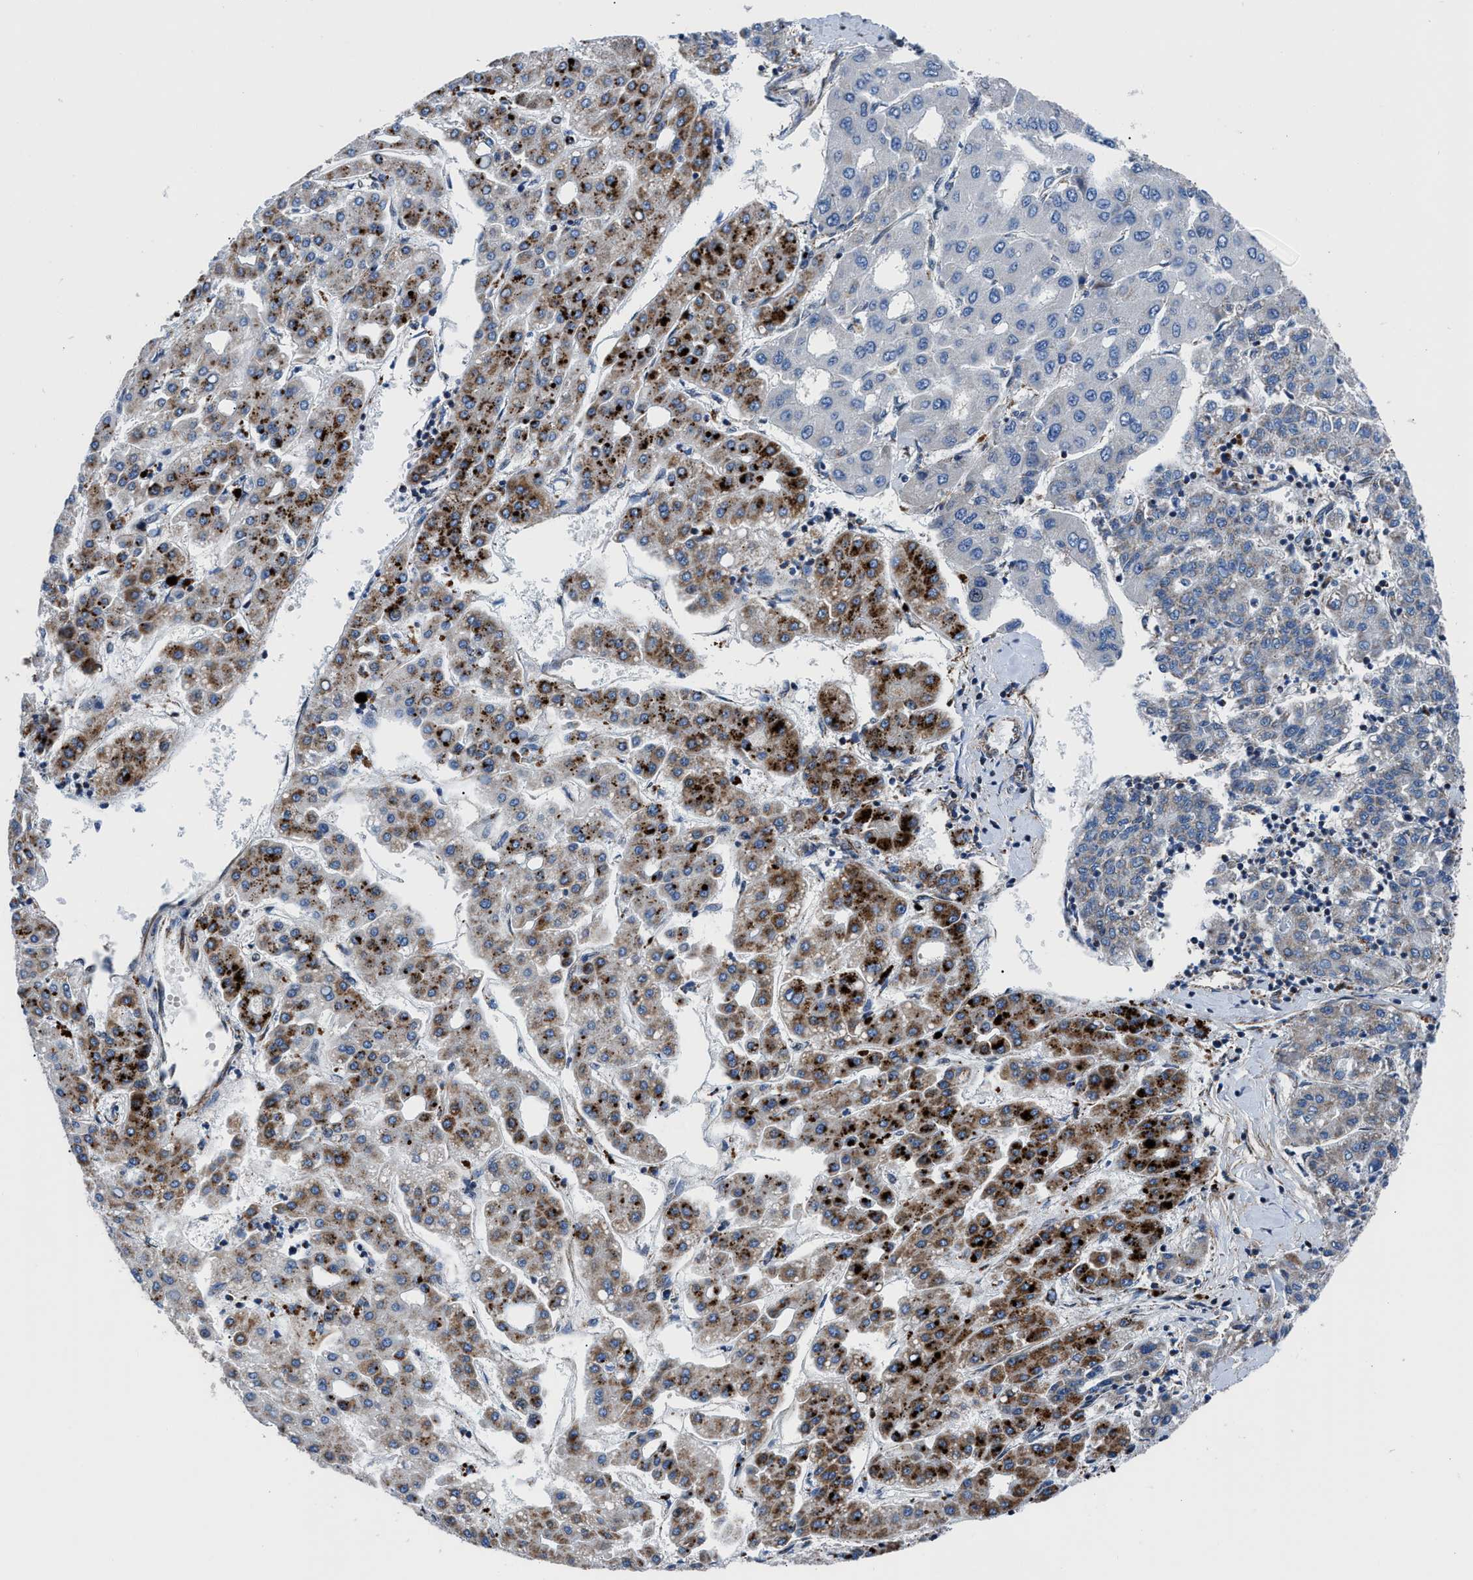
{"staining": {"intensity": "strong", "quantity": "25%-75%", "location": "cytoplasmic/membranous"}, "tissue": "liver cancer", "cell_type": "Tumor cells", "image_type": "cancer", "snomed": [{"axis": "morphology", "description": "Carcinoma, Hepatocellular, NOS"}, {"axis": "topography", "description": "Liver"}], "caption": "Strong cytoplasmic/membranous staining is present in about 25%-75% of tumor cells in liver hepatocellular carcinoma.", "gene": "LMO2", "patient": {"sex": "male", "age": 65}}